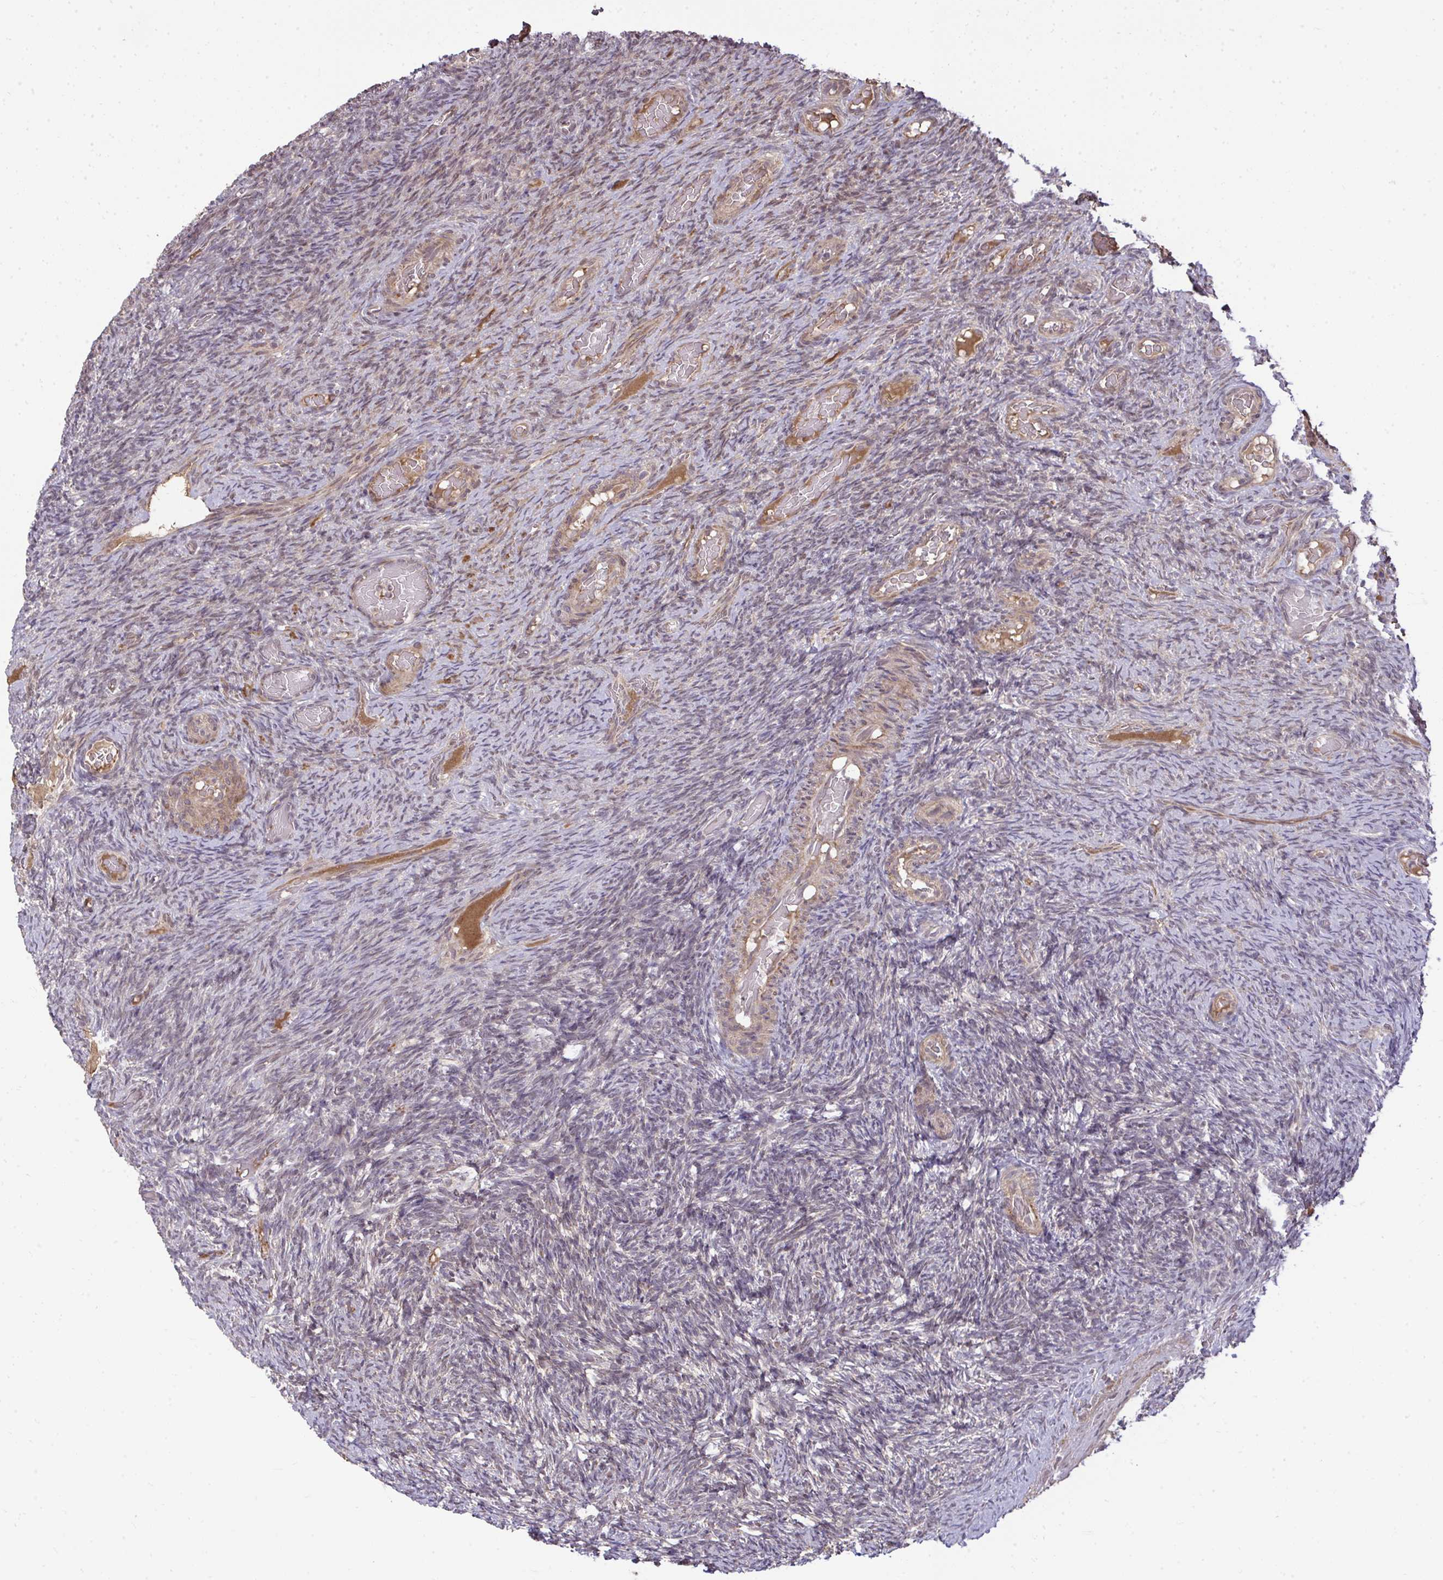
{"staining": {"intensity": "weak", "quantity": "25%-75%", "location": "cytoplasmic/membranous,nuclear"}, "tissue": "ovary", "cell_type": "Ovarian stroma cells", "image_type": "normal", "snomed": [{"axis": "morphology", "description": "Normal tissue, NOS"}, {"axis": "topography", "description": "Ovary"}], "caption": "Immunohistochemical staining of unremarkable human ovary displays 25%-75% levels of weak cytoplasmic/membranous,nuclear protein expression in about 25%-75% of ovarian stroma cells. The staining was performed using DAB (3,3'-diaminobenzidine), with brown indicating positive protein expression. Nuclei are stained blue with hematoxylin.", "gene": "ZSCAN9", "patient": {"sex": "female", "age": 34}}